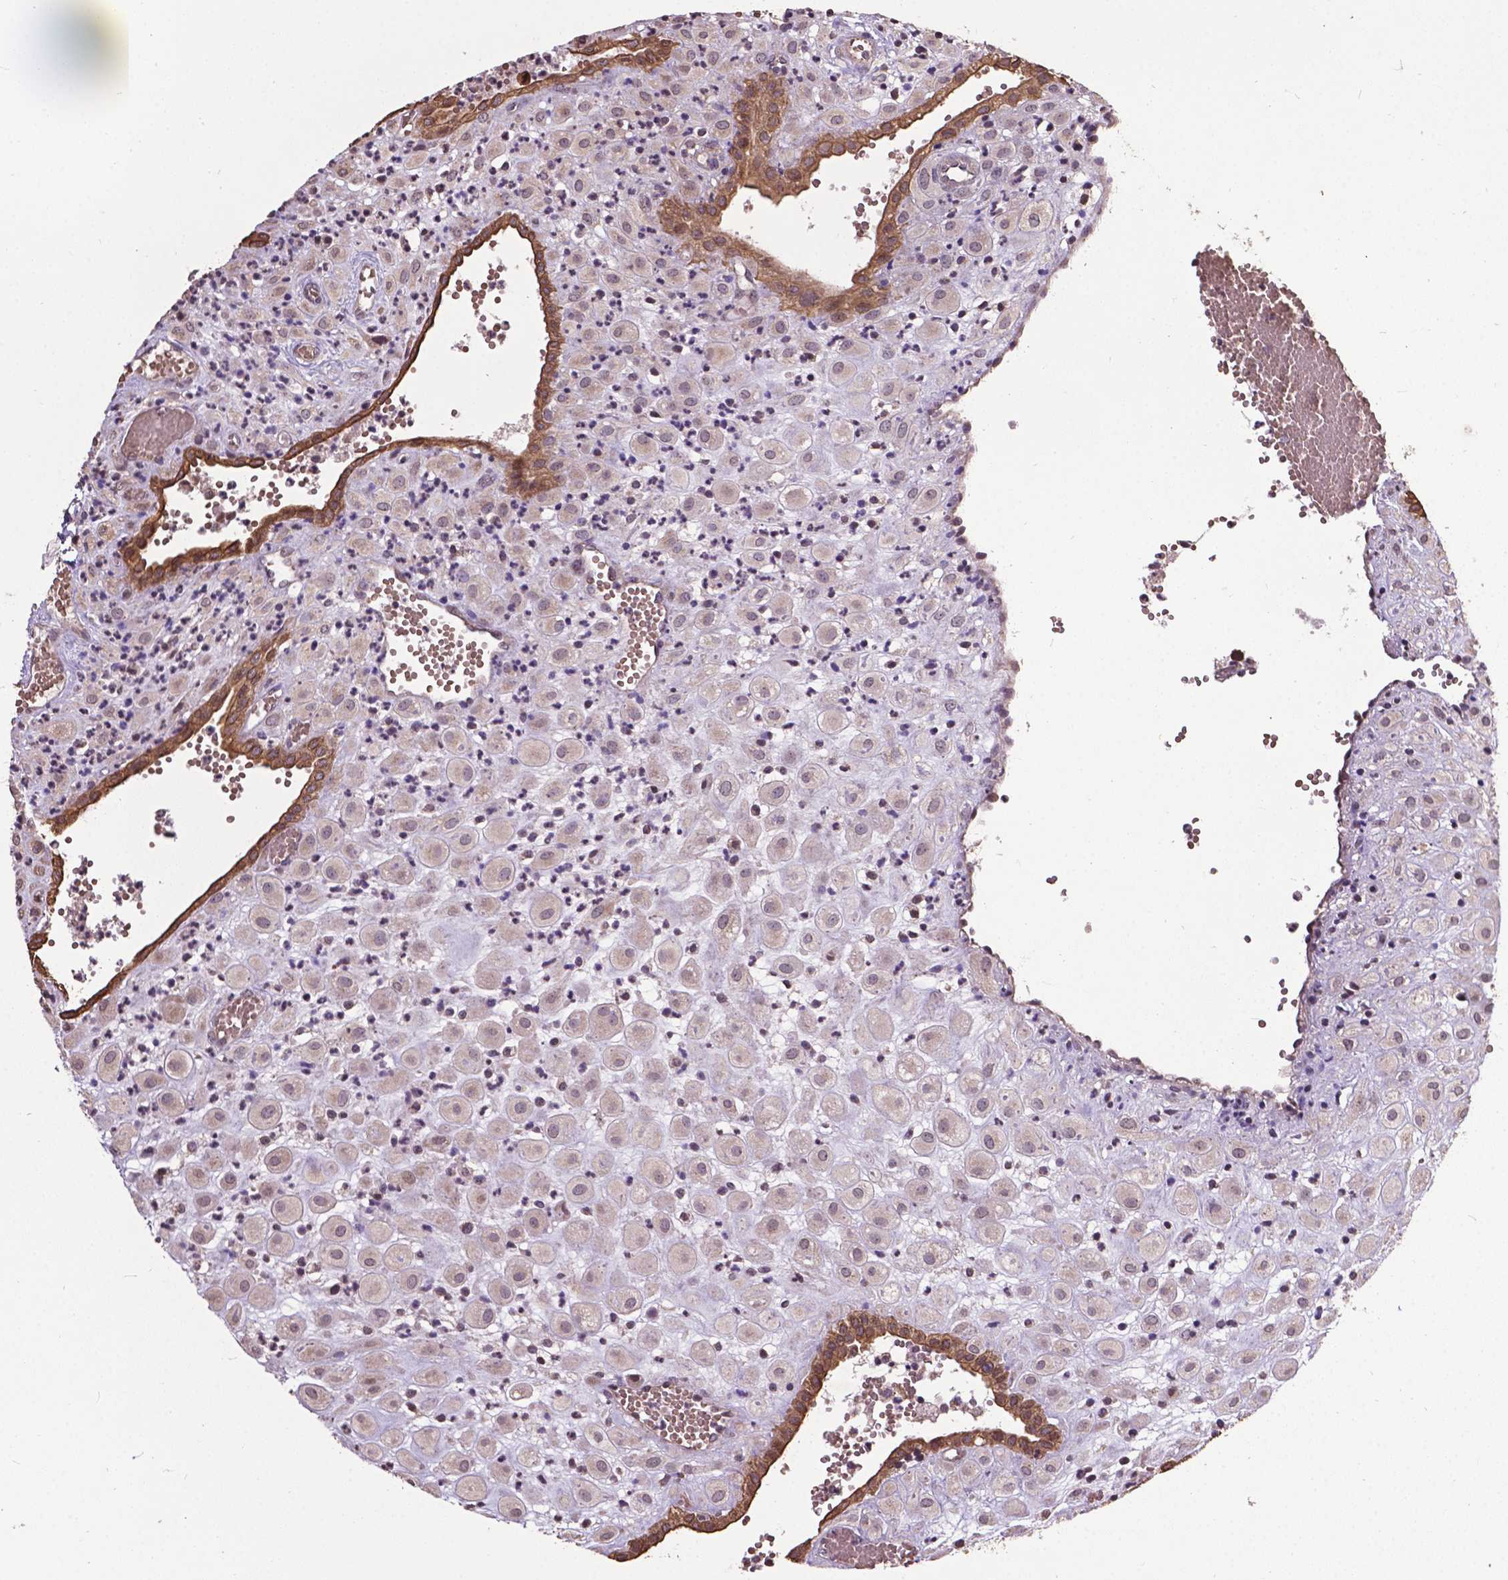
{"staining": {"intensity": "weak", "quantity": "25%-75%", "location": "cytoplasmic/membranous"}, "tissue": "placenta", "cell_type": "Decidual cells", "image_type": "normal", "snomed": [{"axis": "morphology", "description": "Normal tissue, NOS"}, {"axis": "topography", "description": "Placenta"}], "caption": "The image displays staining of benign placenta, revealing weak cytoplasmic/membranous protein expression (brown color) within decidual cells. Nuclei are stained in blue.", "gene": "GLRA2", "patient": {"sex": "female", "age": 24}}